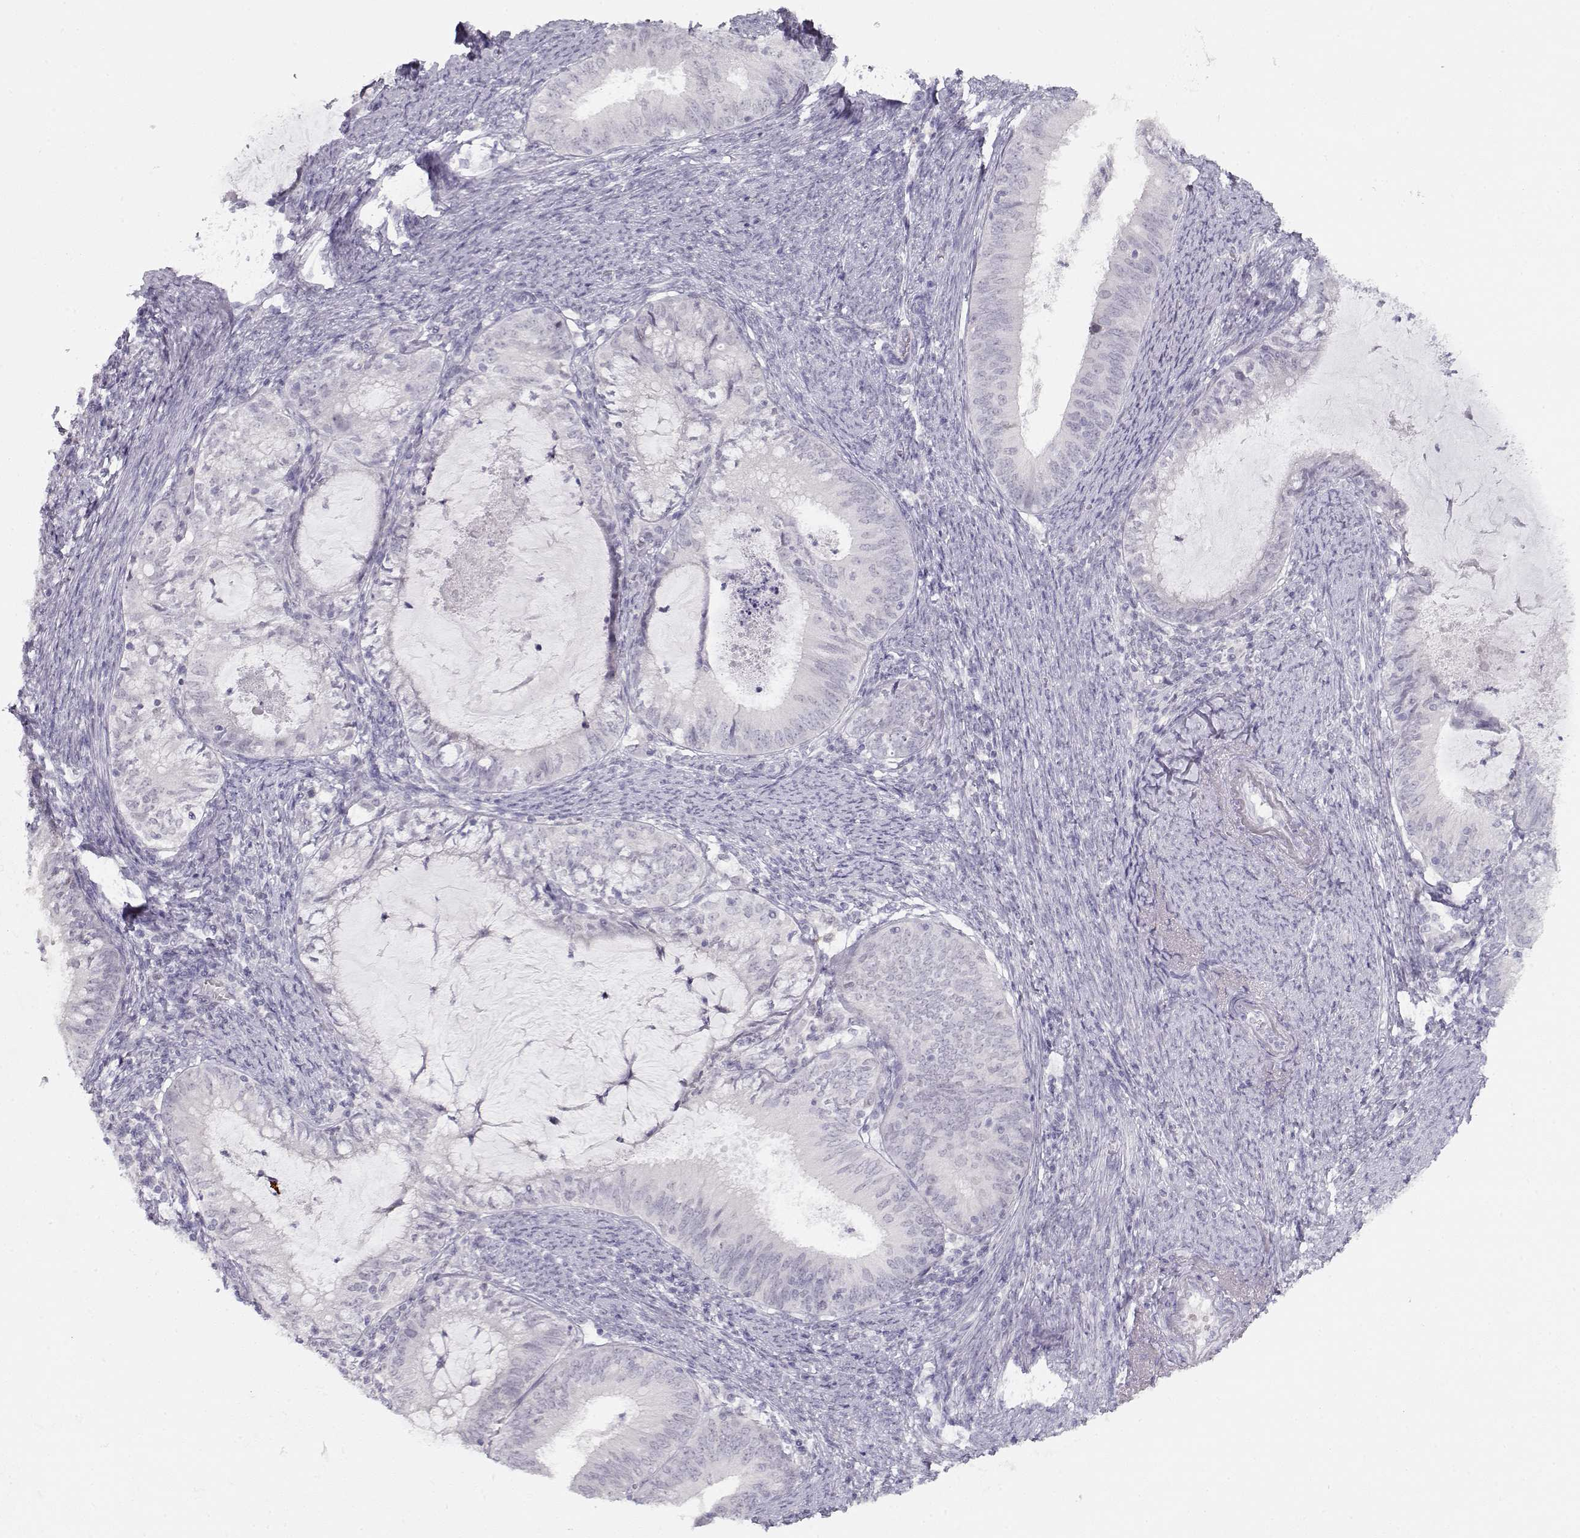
{"staining": {"intensity": "negative", "quantity": "none", "location": "none"}, "tissue": "endometrial cancer", "cell_type": "Tumor cells", "image_type": "cancer", "snomed": [{"axis": "morphology", "description": "Adenocarcinoma, NOS"}, {"axis": "topography", "description": "Endometrium"}], "caption": "IHC of human endometrial cancer (adenocarcinoma) shows no expression in tumor cells.", "gene": "IMPG1", "patient": {"sex": "female", "age": 57}}